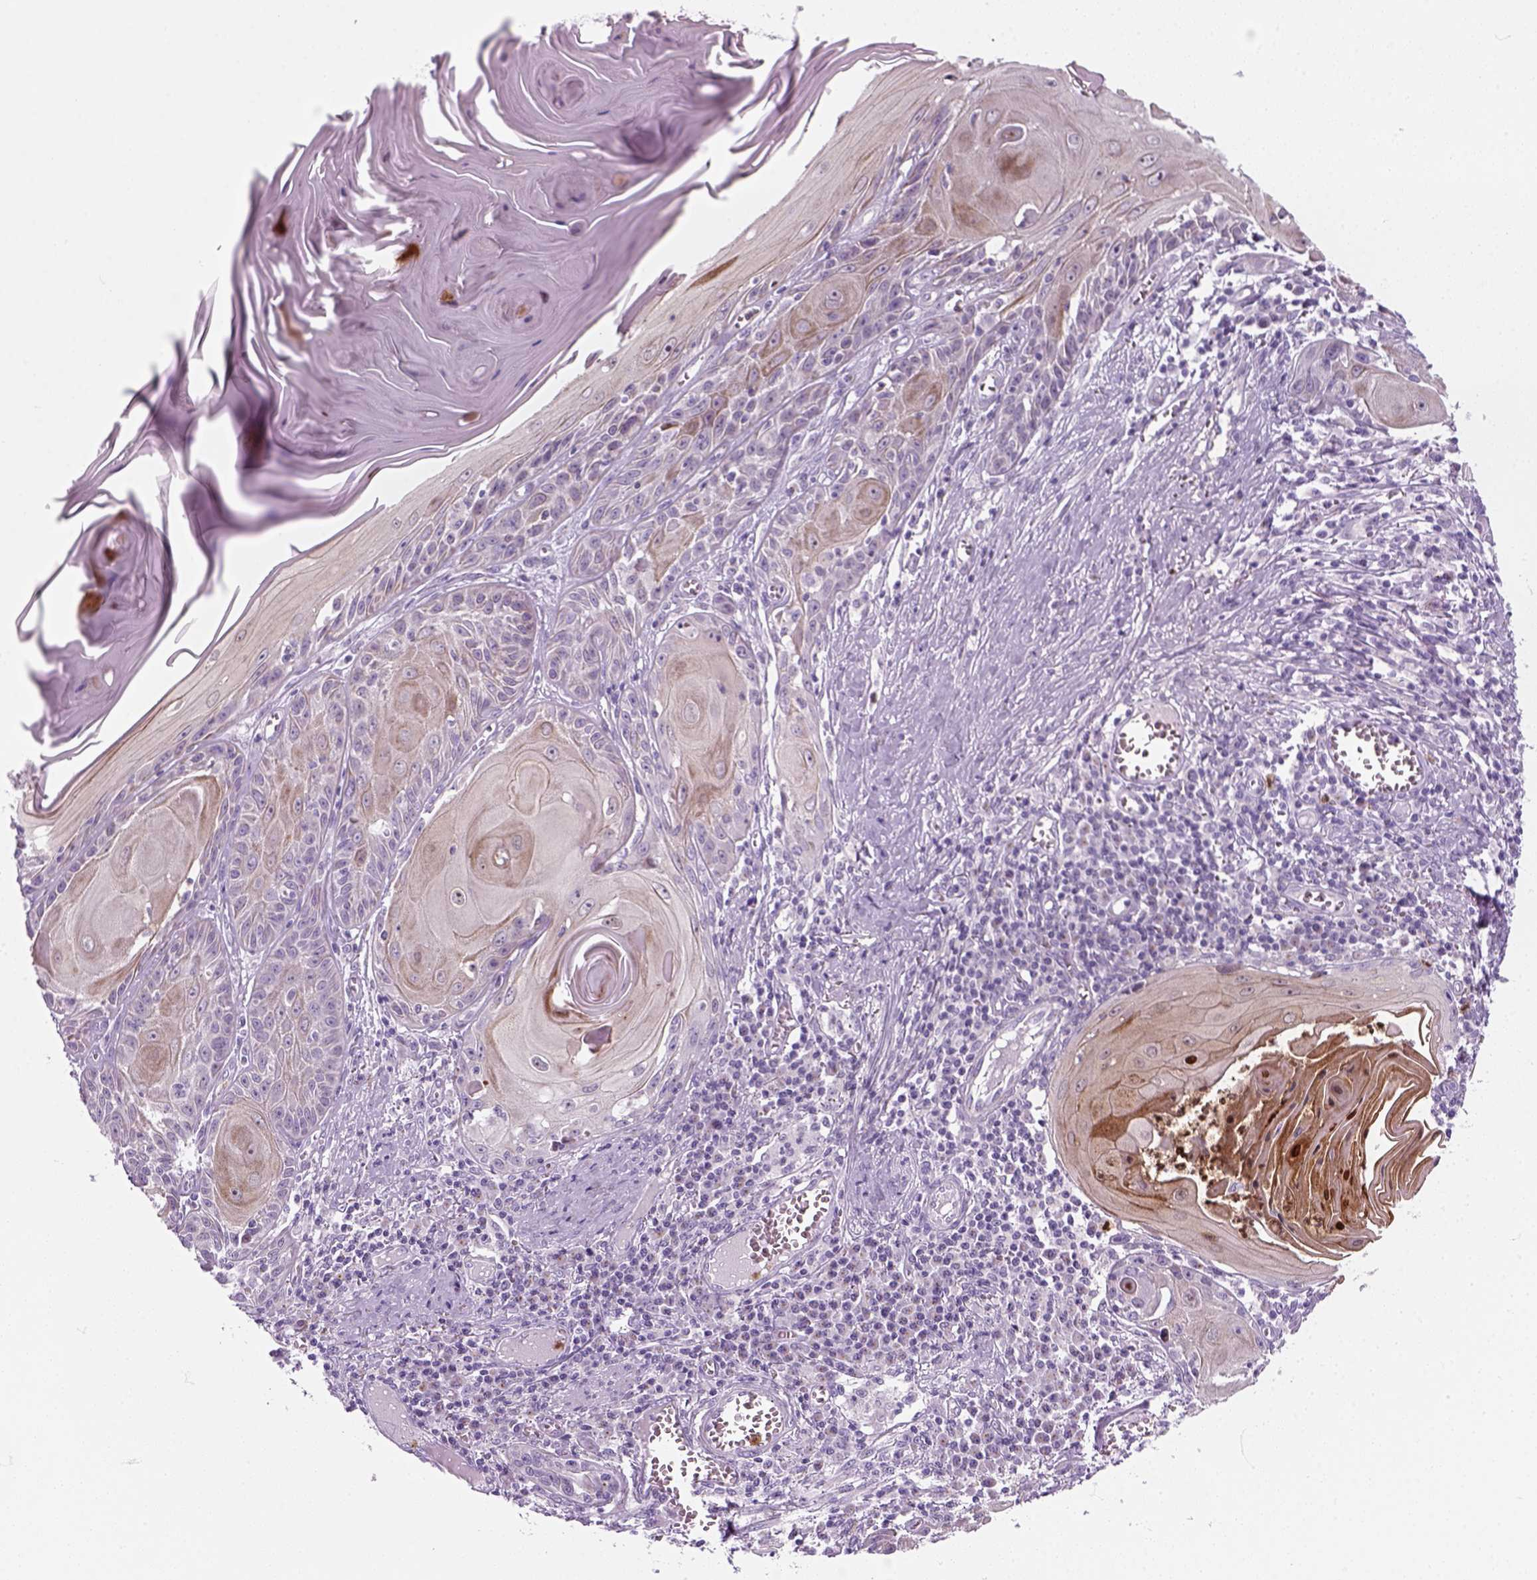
{"staining": {"intensity": "negative", "quantity": "none", "location": "none"}, "tissue": "skin cancer", "cell_type": "Tumor cells", "image_type": "cancer", "snomed": [{"axis": "morphology", "description": "Squamous cell carcinoma, NOS"}, {"axis": "topography", "description": "Skin"}, {"axis": "topography", "description": "Vulva"}], "caption": "A photomicrograph of human skin squamous cell carcinoma is negative for staining in tumor cells.", "gene": "IL4", "patient": {"sex": "female", "age": 85}}